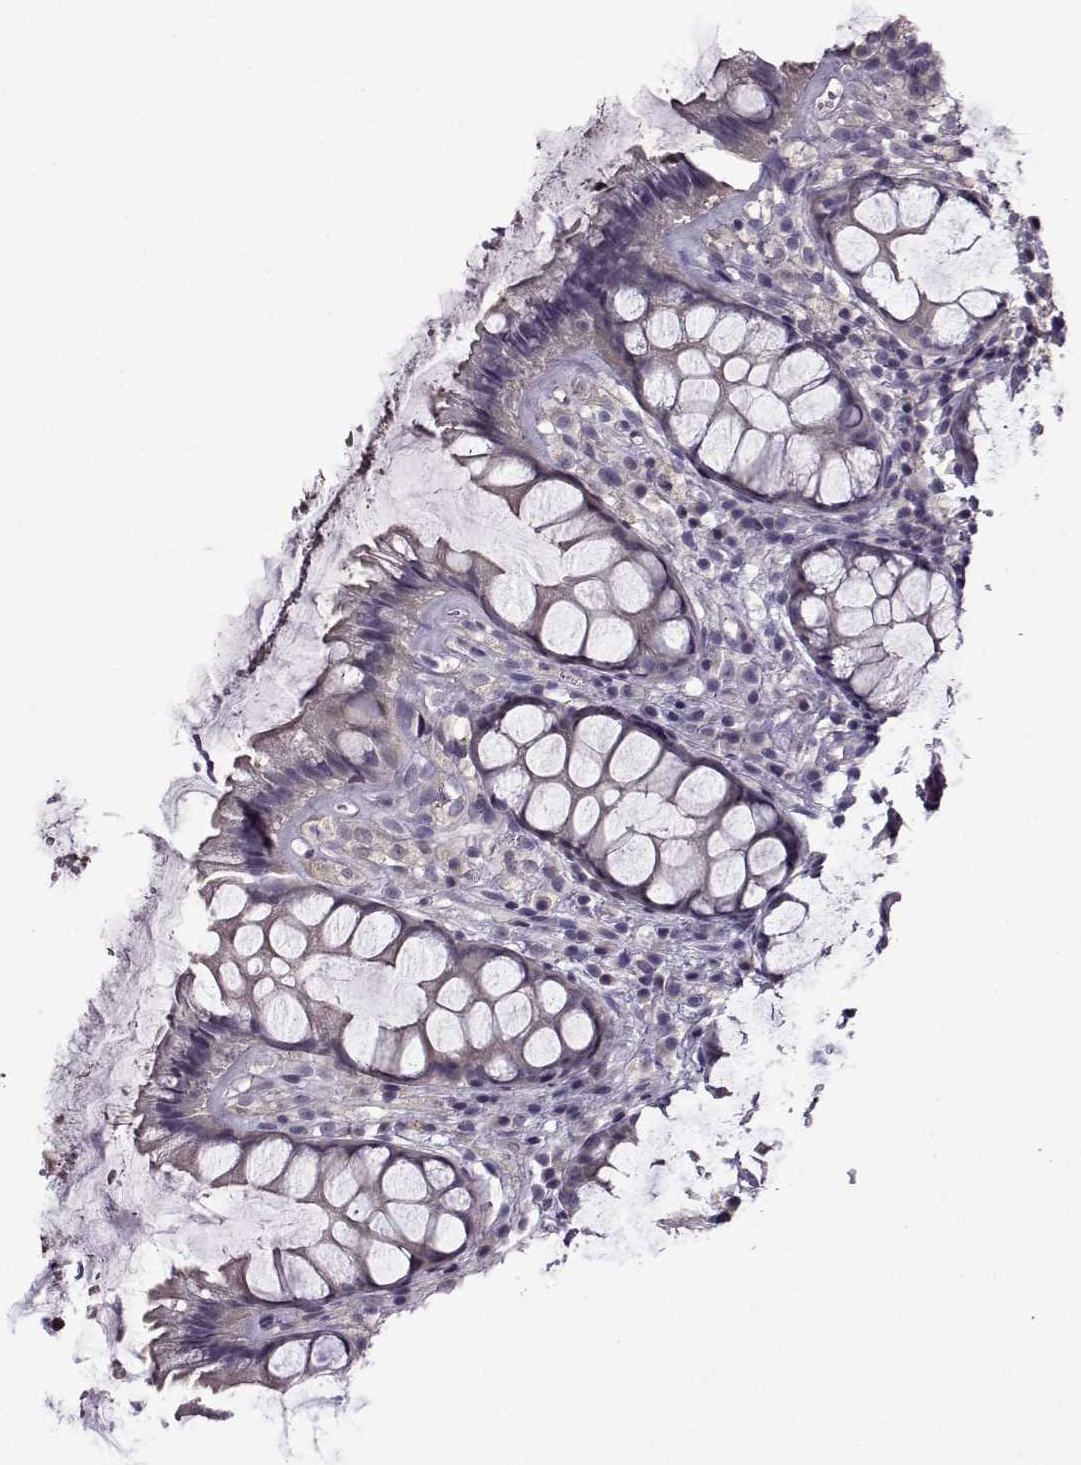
{"staining": {"intensity": "negative", "quantity": "none", "location": "none"}, "tissue": "rectum", "cell_type": "Glandular cells", "image_type": "normal", "snomed": [{"axis": "morphology", "description": "Normal tissue, NOS"}, {"axis": "topography", "description": "Rectum"}], "caption": "Immunohistochemistry (IHC) of benign human rectum shows no expression in glandular cells. (Brightfield microscopy of DAB (3,3'-diaminobenzidine) immunohistochemistry (IHC) at high magnification).", "gene": "EDDM3B", "patient": {"sex": "female", "age": 62}}